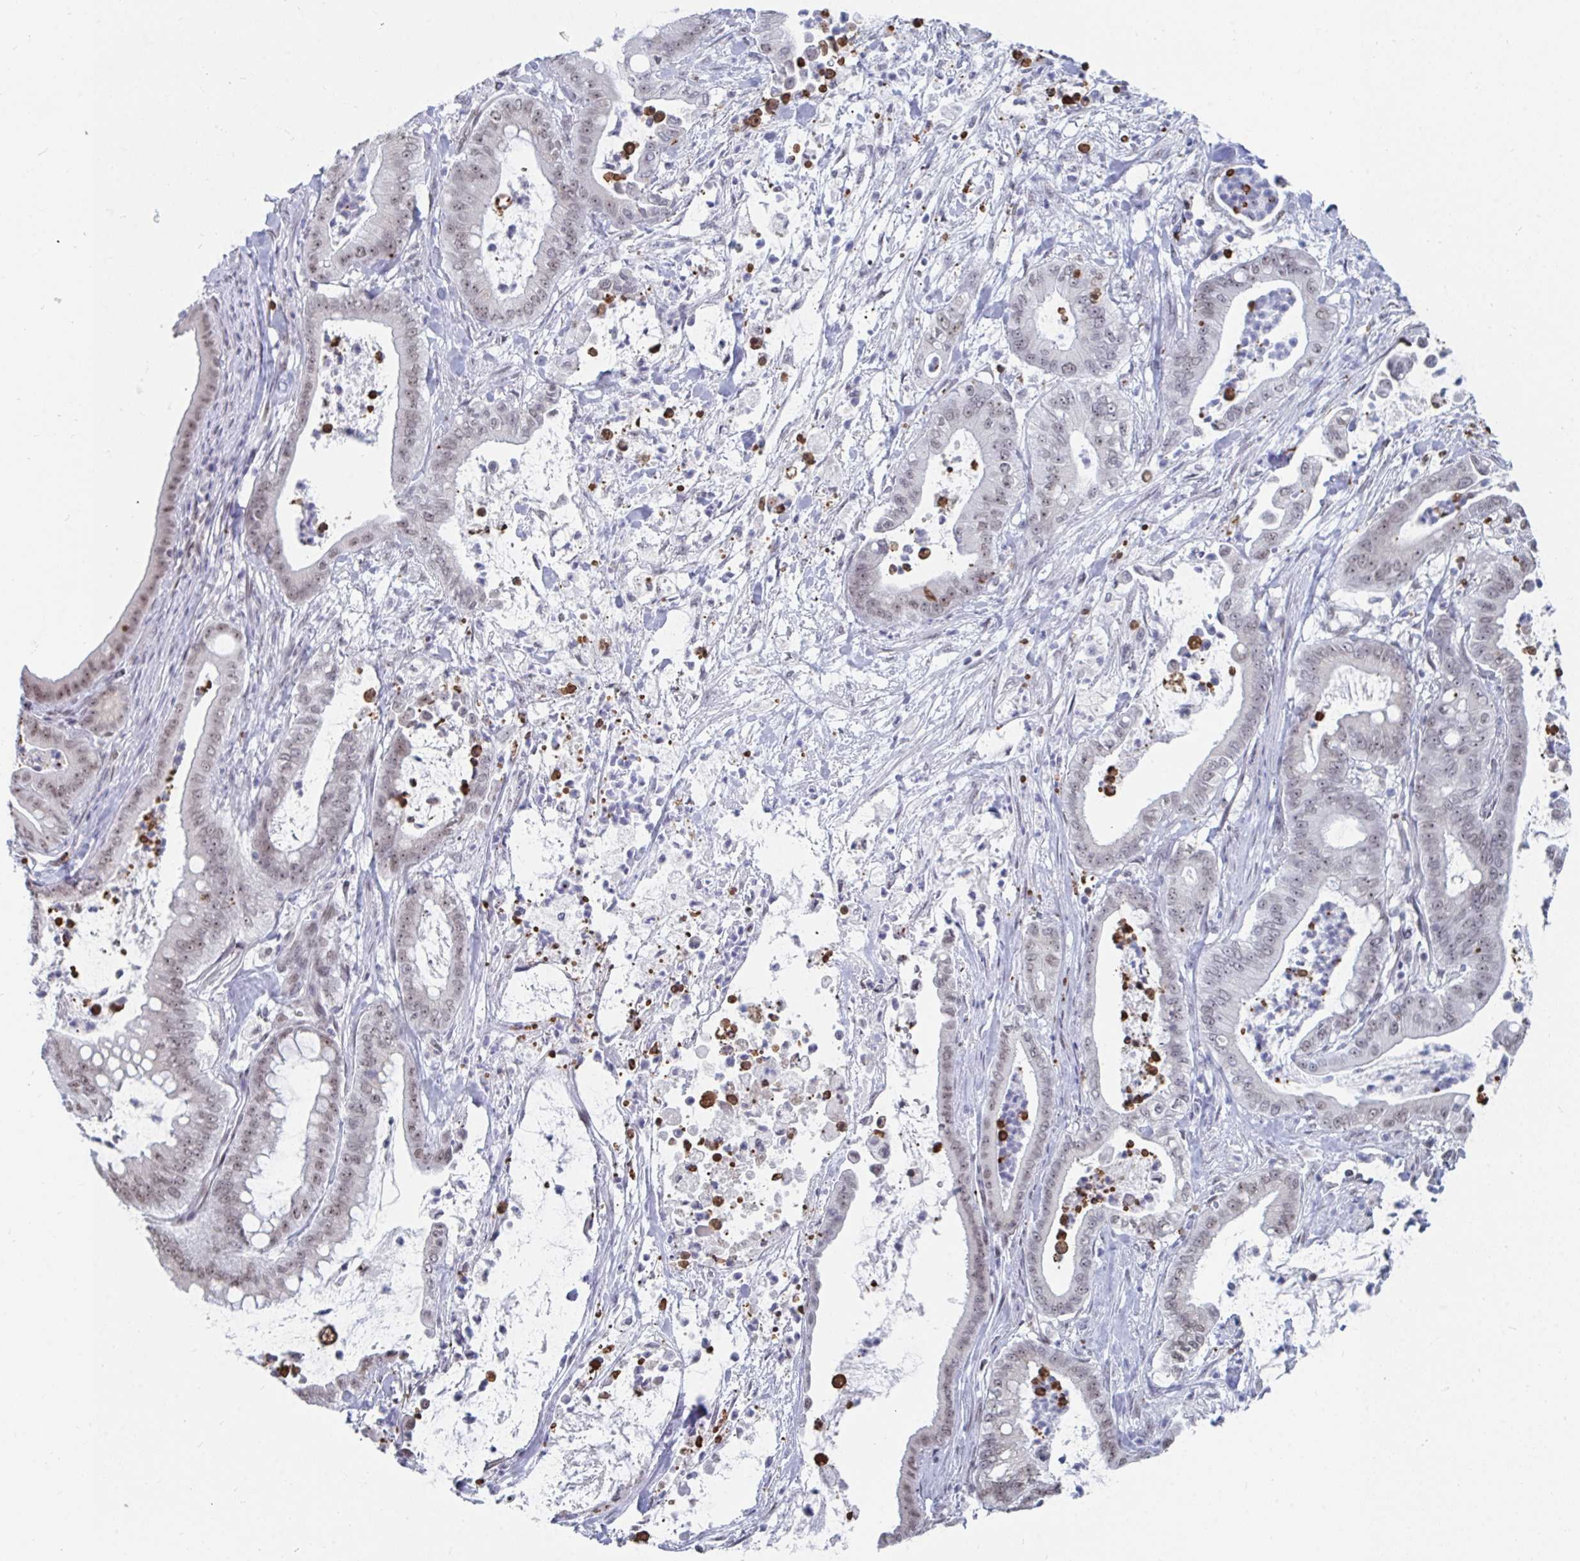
{"staining": {"intensity": "weak", "quantity": "25%-75%", "location": "nuclear"}, "tissue": "pancreatic cancer", "cell_type": "Tumor cells", "image_type": "cancer", "snomed": [{"axis": "morphology", "description": "Adenocarcinoma, NOS"}, {"axis": "topography", "description": "Pancreas"}], "caption": "An image showing weak nuclear staining in approximately 25%-75% of tumor cells in adenocarcinoma (pancreatic), as visualized by brown immunohistochemical staining.", "gene": "TRIP12", "patient": {"sex": "male", "age": 71}}